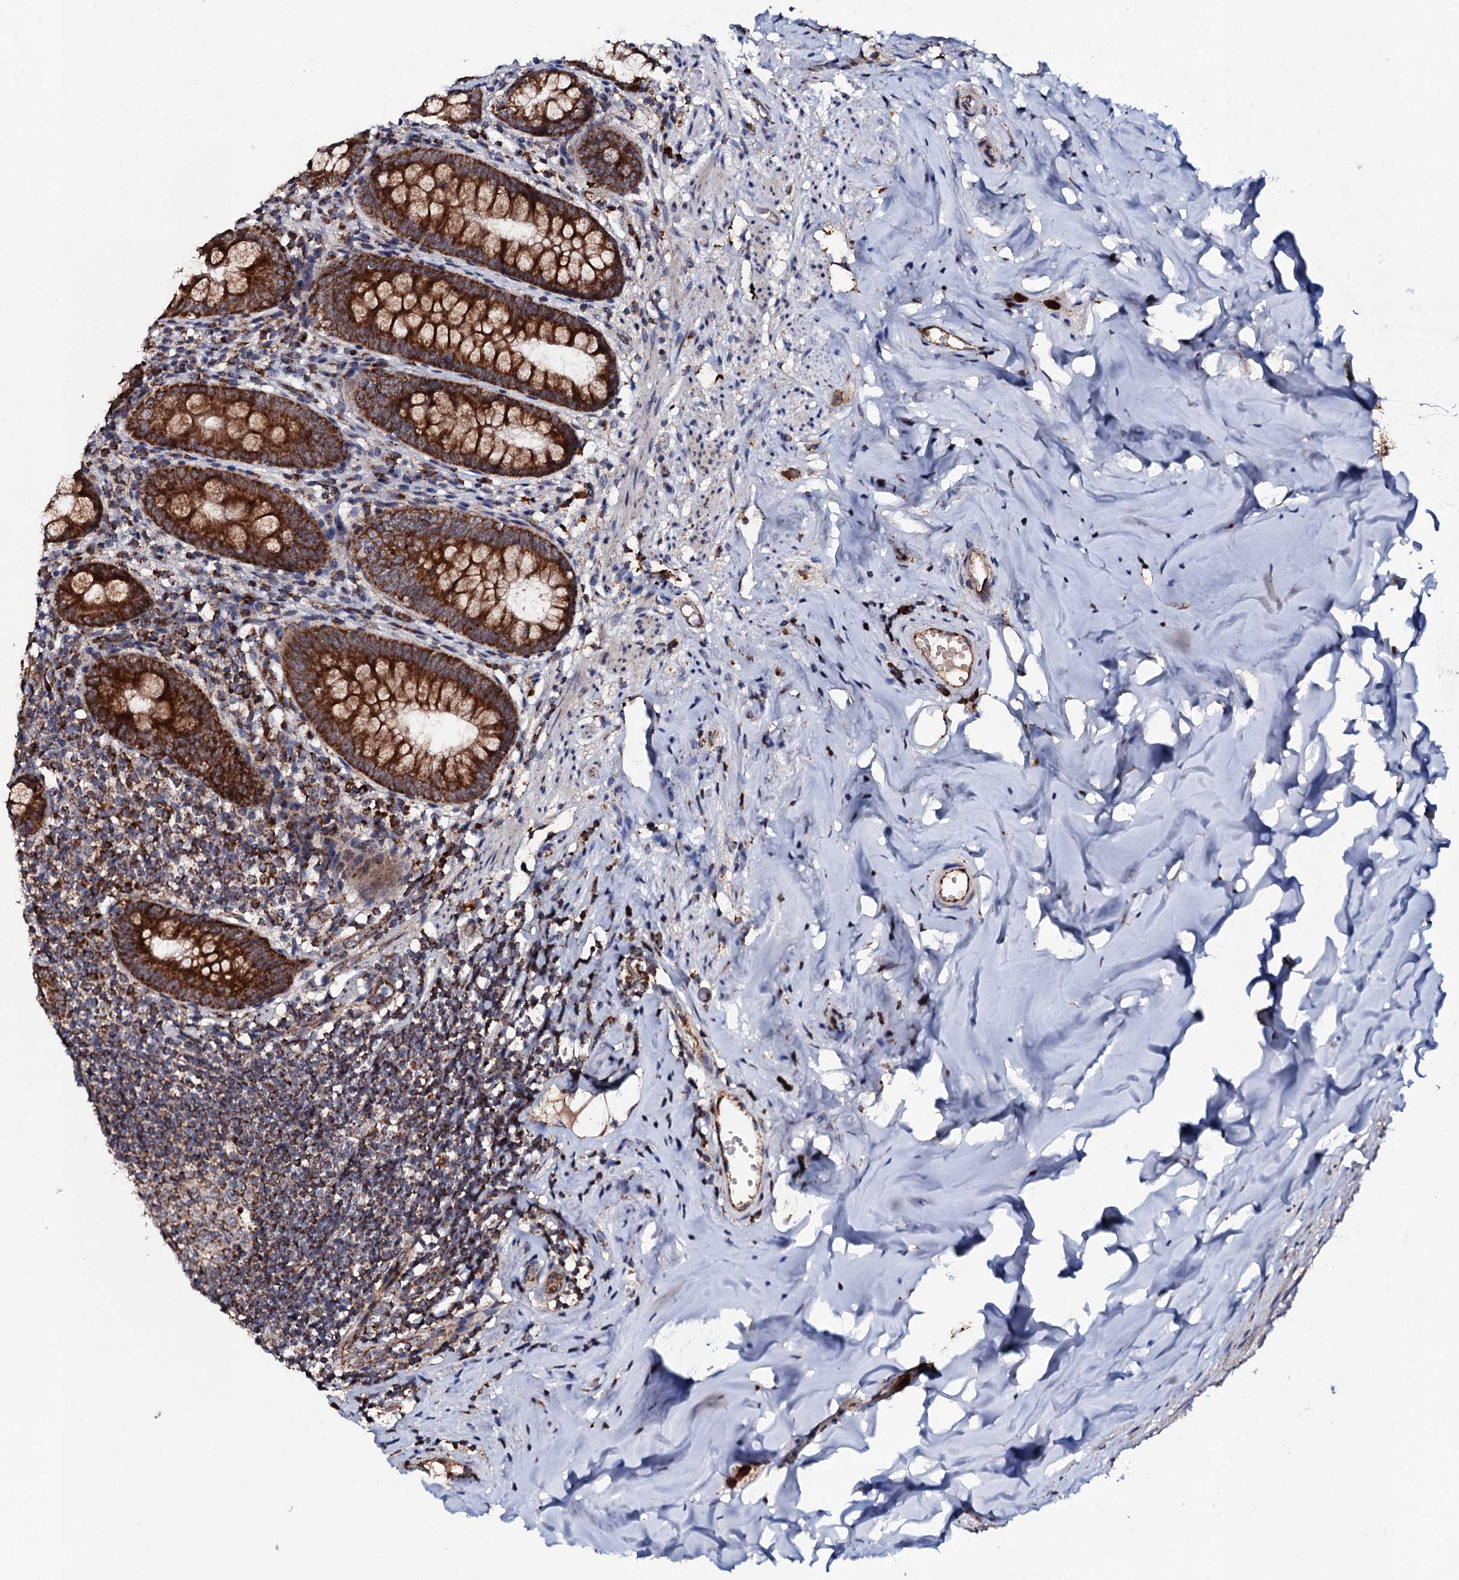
{"staining": {"intensity": "strong", "quantity": ">75%", "location": "cytoplasmic/membranous"}, "tissue": "appendix", "cell_type": "Glandular cells", "image_type": "normal", "snomed": [{"axis": "morphology", "description": "Normal tissue, NOS"}, {"axis": "topography", "description": "Appendix"}], "caption": "Immunohistochemical staining of unremarkable appendix exhibits high levels of strong cytoplasmic/membranous staining in about >75% of glandular cells. Using DAB (3,3'-diaminobenzidine) (brown) and hematoxylin (blue) stains, captured at high magnification using brightfield microscopy.", "gene": "MTIF3", "patient": {"sex": "female", "age": 51}}